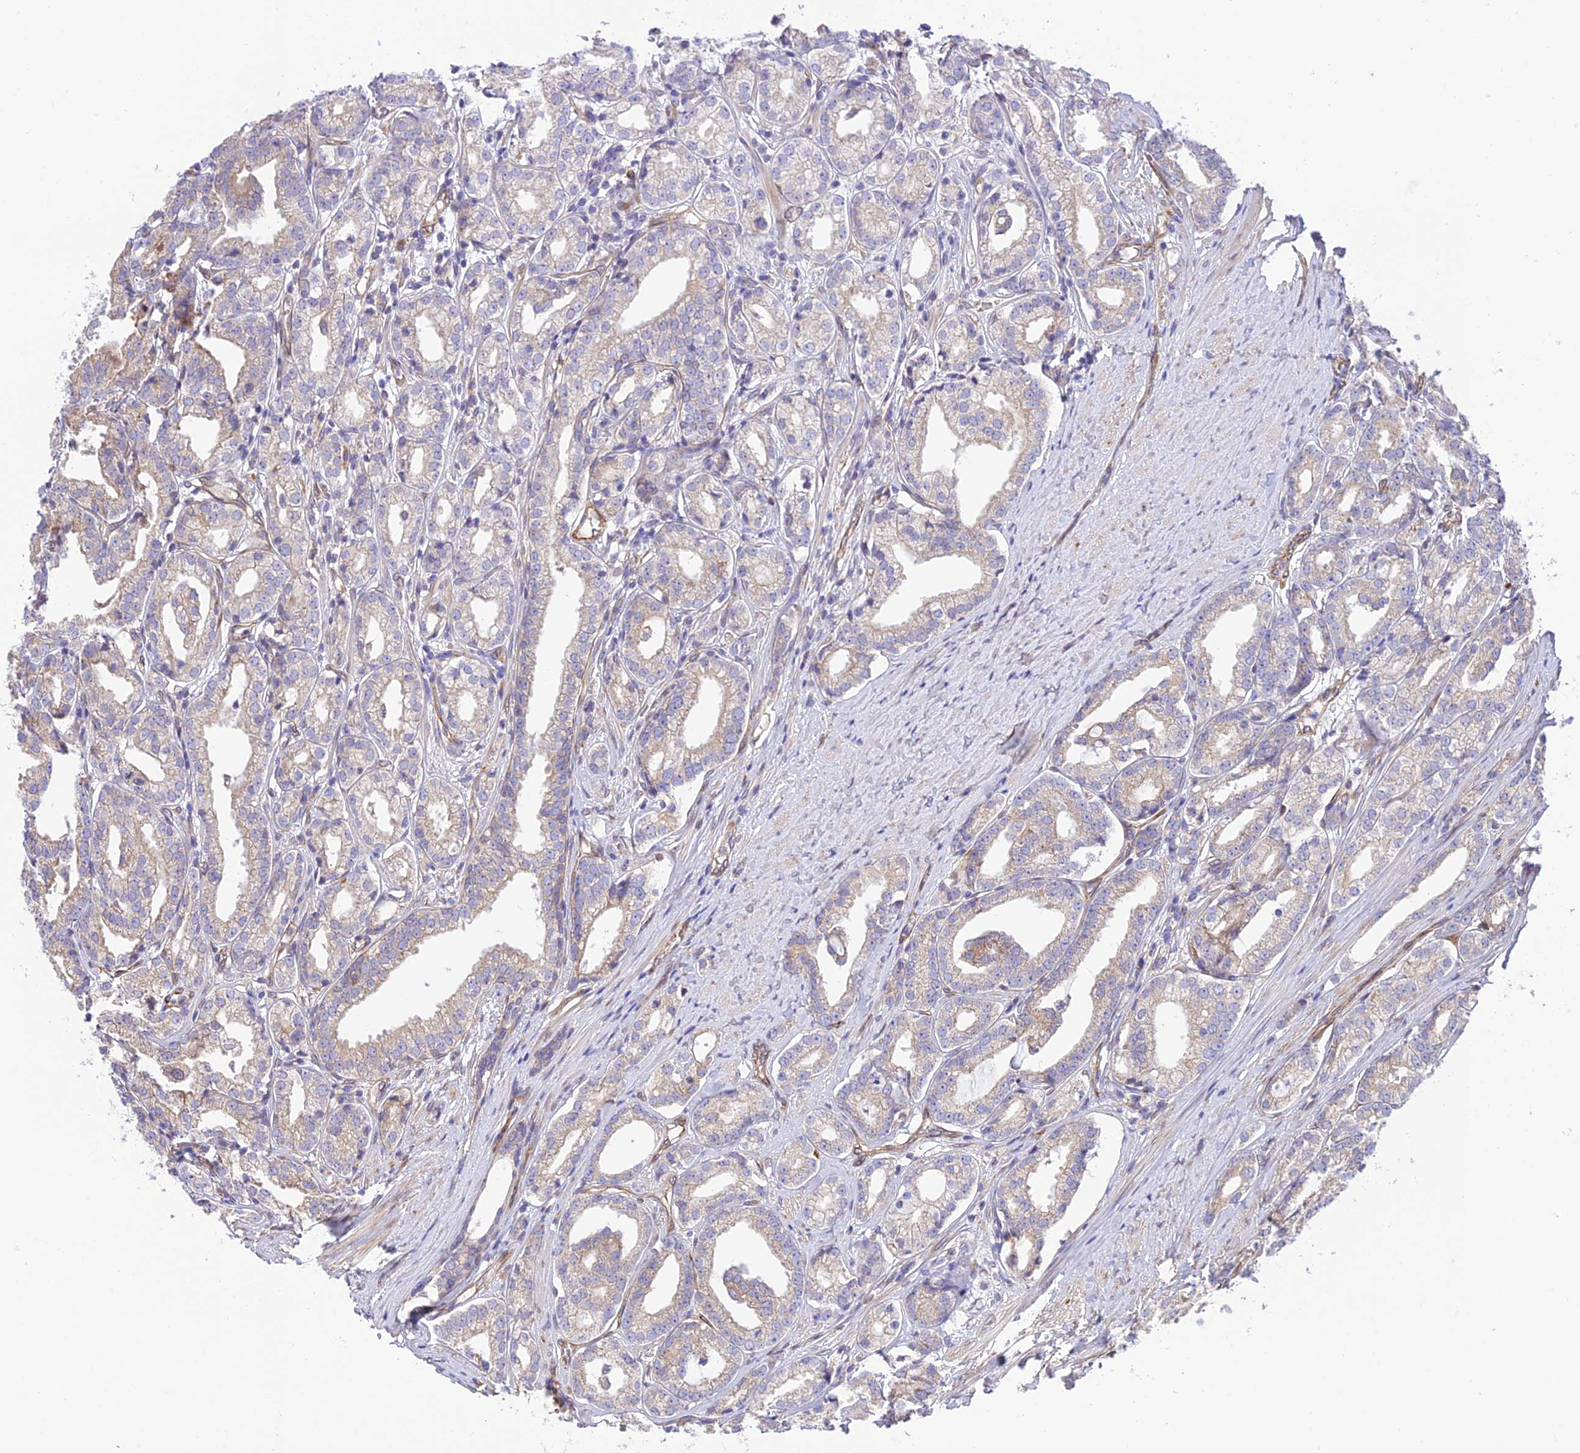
{"staining": {"intensity": "negative", "quantity": "none", "location": "none"}, "tissue": "prostate cancer", "cell_type": "Tumor cells", "image_type": "cancer", "snomed": [{"axis": "morphology", "description": "Adenocarcinoma, High grade"}, {"axis": "topography", "description": "Prostate"}], "caption": "Micrograph shows no protein staining in tumor cells of prostate adenocarcinoma (high-grade) tissue.", "gene": "EXOC3L4", "patient": {"sex": "male", "age": 69}}